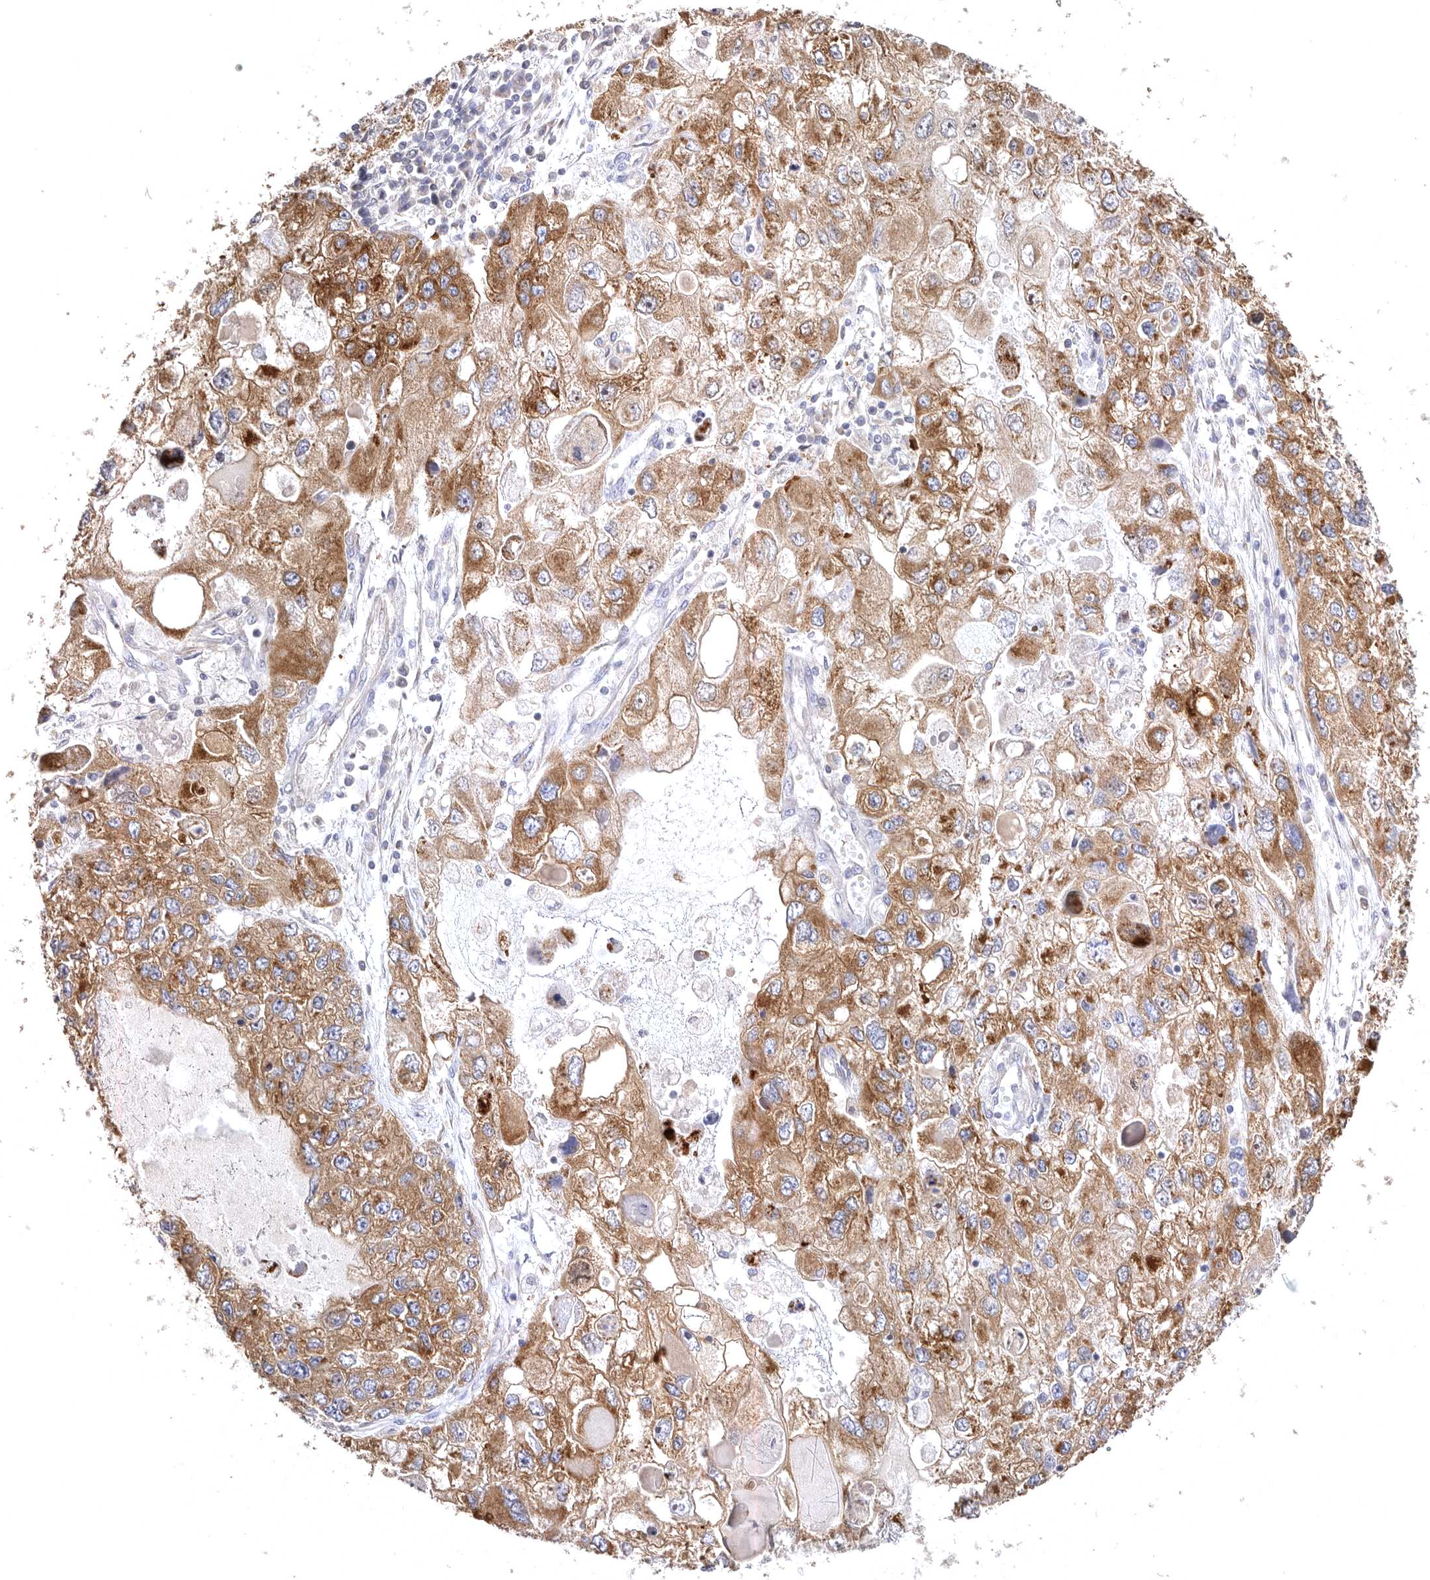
{"staining": {"intensity": "moderate", "quantity": ">75%", "location": "cytoplasmic/membranous"}, "tissue": "endometrial cancer", "cell_type": "Tumor cells", "image_type": "cancer", "snomed": [{"axis": "morphology", "description": "Adenocarcinoma, NOS"}, {"axis": "topography", "description": "Endometrium"}], "caption": "A brown stain highlights moderate cytoplasmic/membranous staining of a protein in endometrial adenocarcinoma tumor cells.", "gene": "BAIAP2L1", "patient": {"sex": "female", "age": 49}}